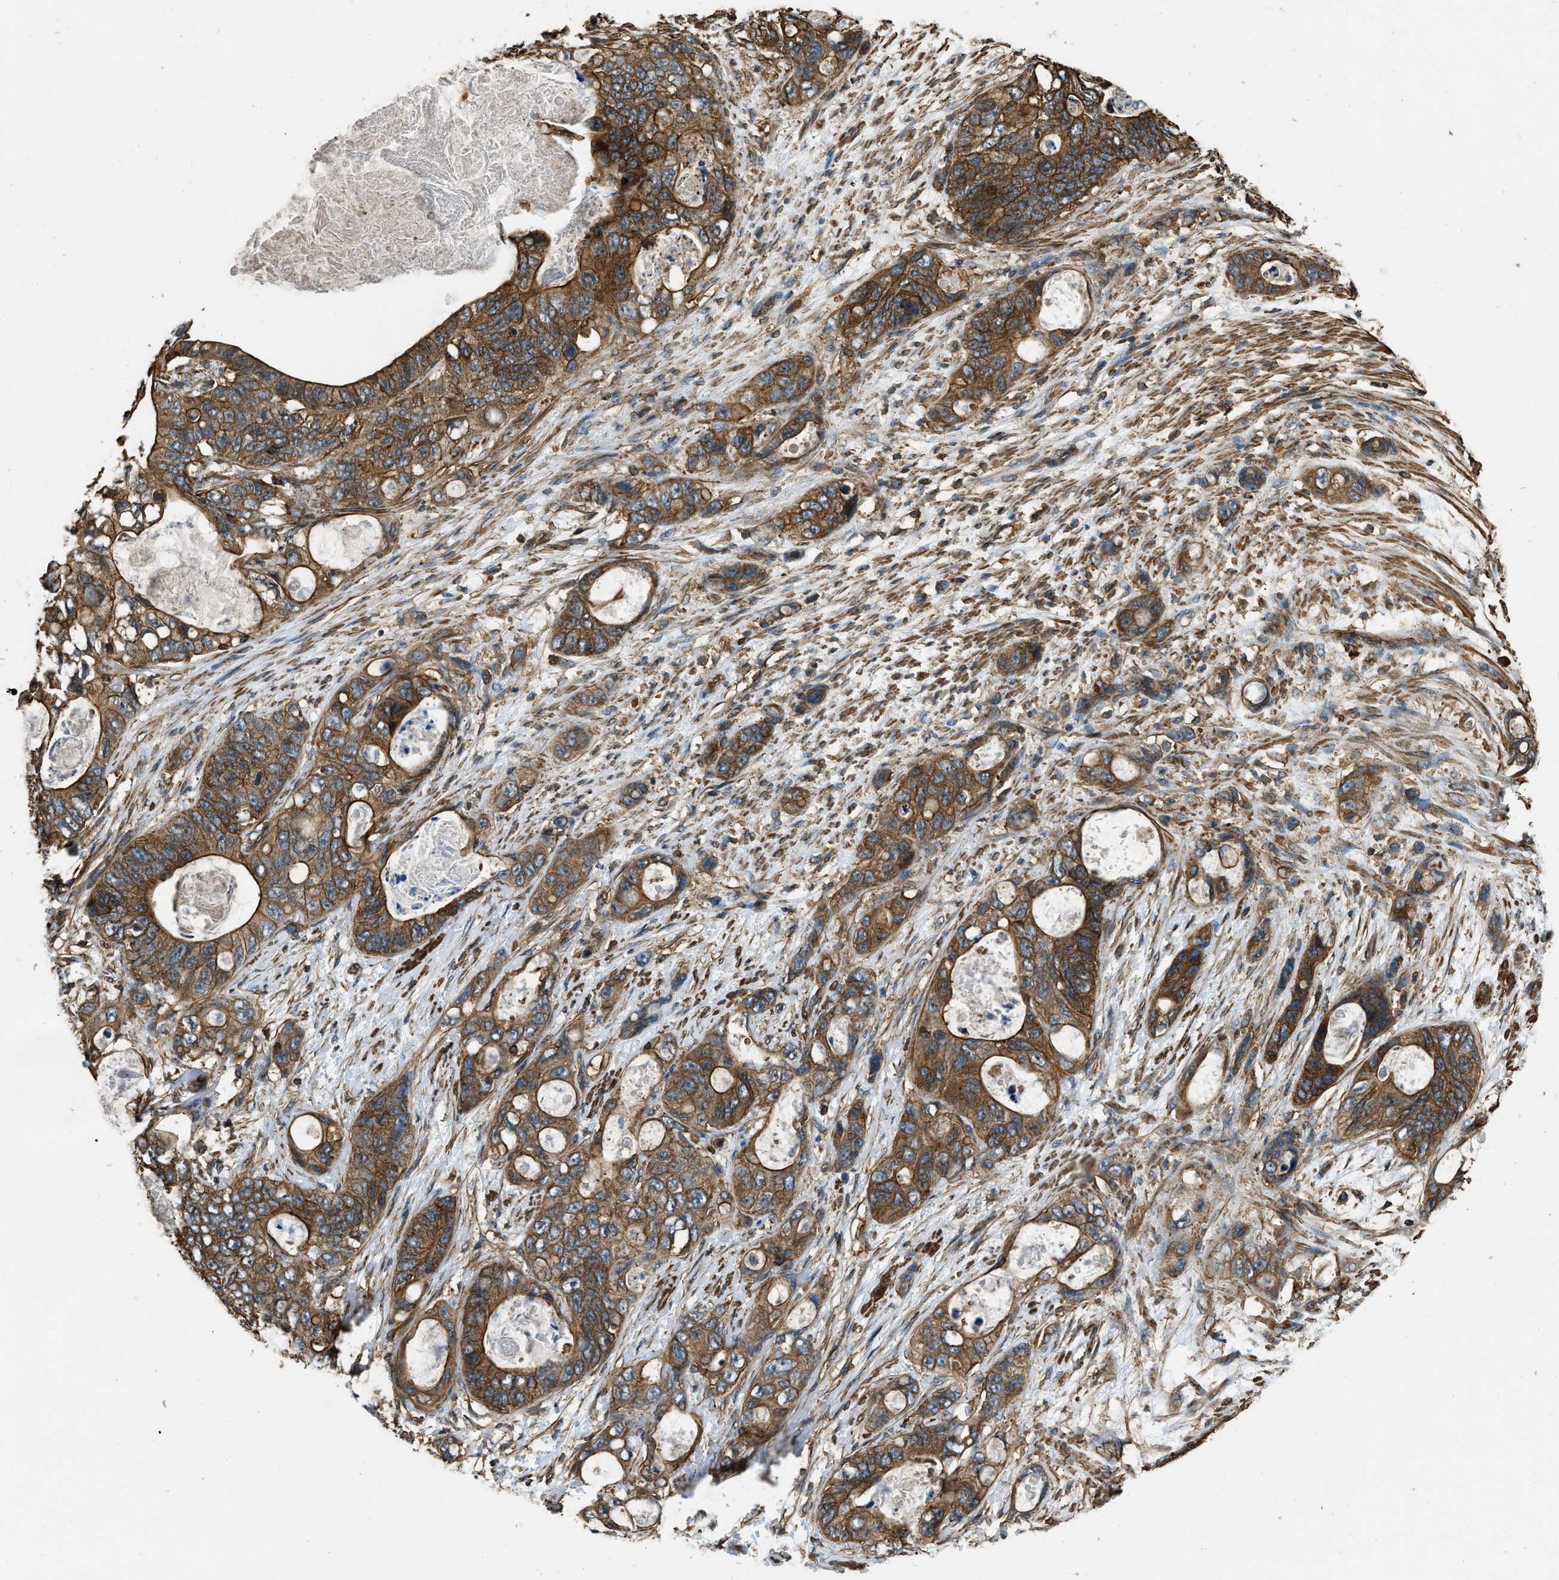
{"staining": {"intensity": "moderate", "quantity": ">75%", "location": "cytoplasmic/membranous"}, "tissue": "stomach cancer", "cell_type": "Tumor cells", "image_type": "cancer", "snomed": [{"axis": "morphology", "description": "Normal tissue, NOS"}, {"axis": "morphology", "description": "Adenocarcinoma, NOS"}, {"axis": "topography", "description": "Stomach"}], "caption": "Immunohistochemistry (IHC) (DAB) staining of adenocarcinoma (stomach) reveals moderate cytoplasmic/membranous protein staining in about >75% of tumor cells.", "gene": "YARS1", "patient": {"sex": "female", "age": 89}}